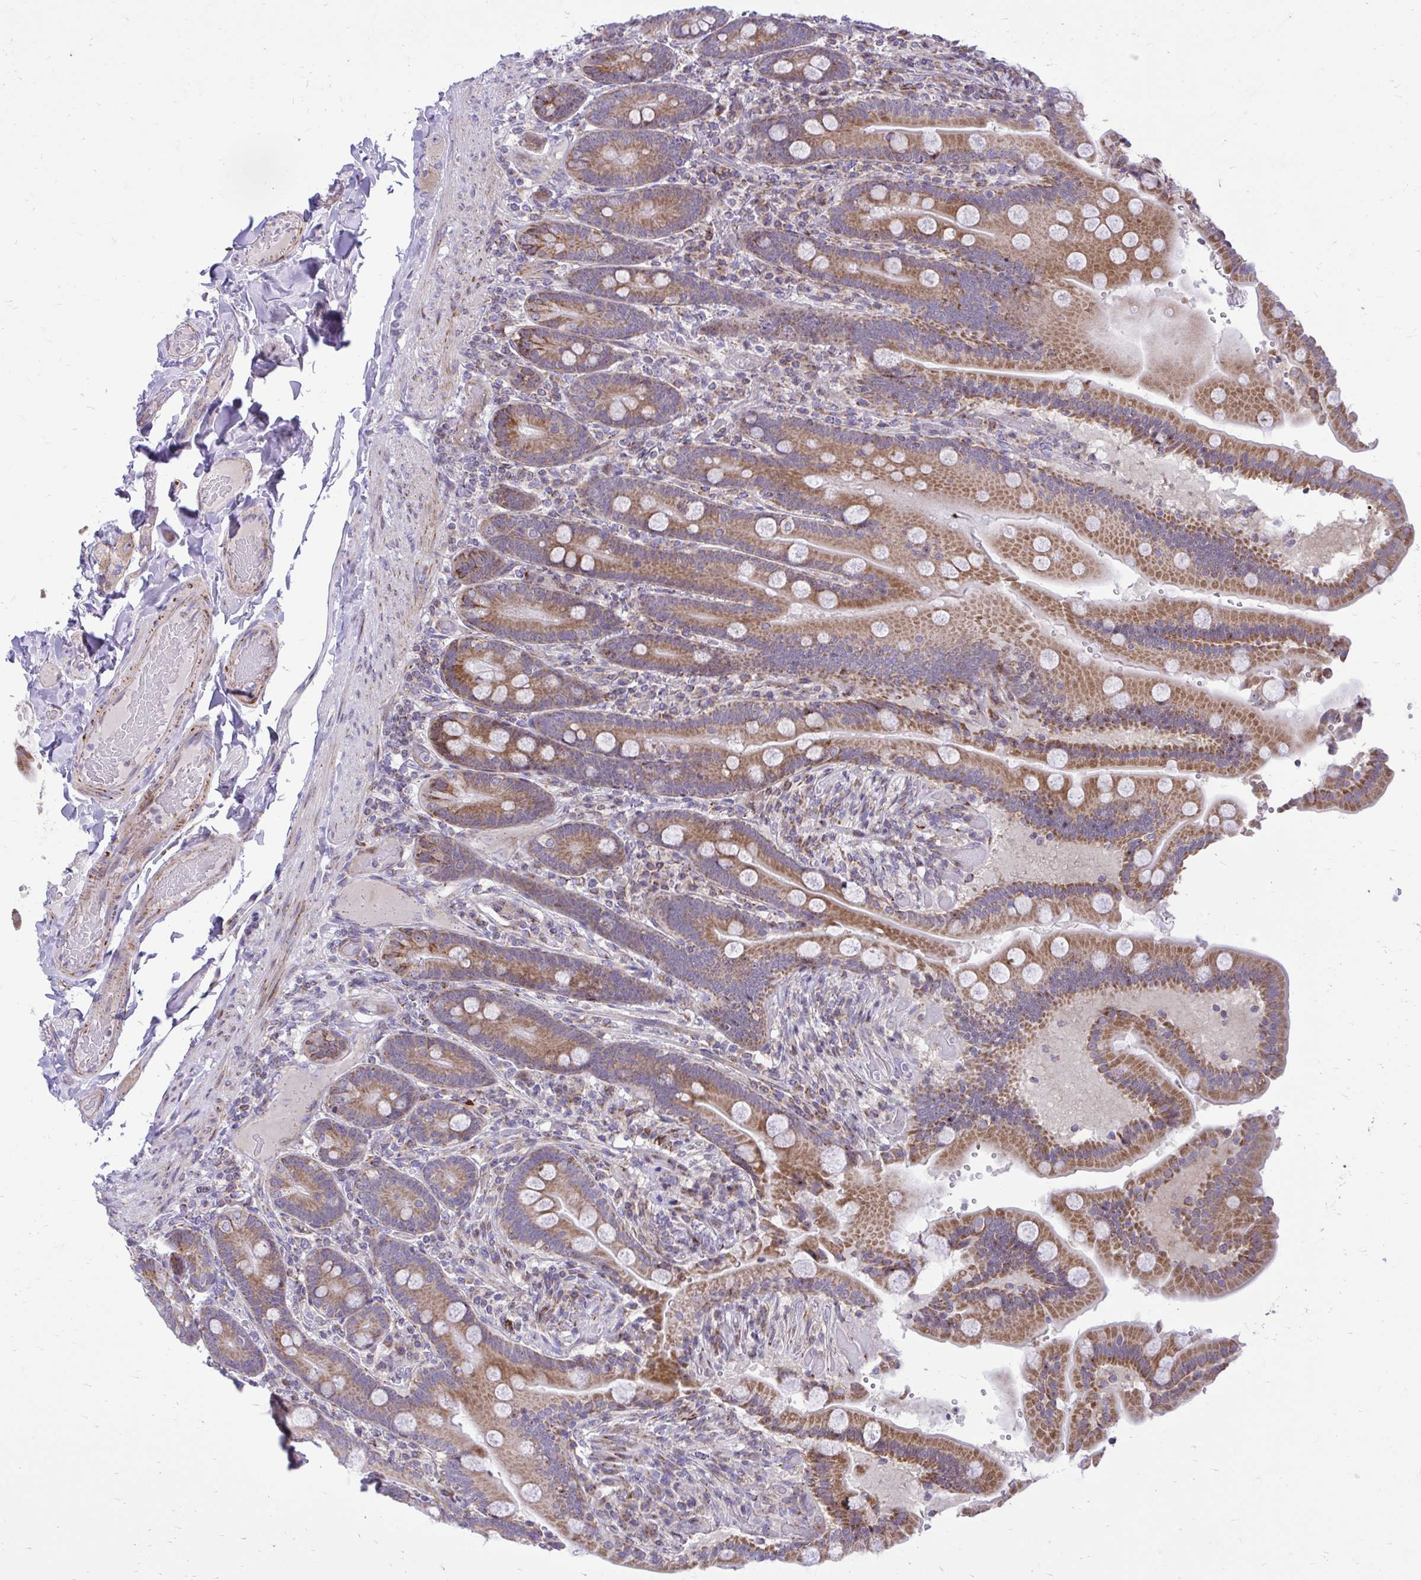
{"staining": {"intensity": "moderate", "quantity": ">75%", "location": "cytoplasmic/membranous"}, "tissue": "duodenum", "cell_type": "Glandular cells", "image_type": "normal", "snomed": [{"axis": "morphology", "description": "Normal tissue, NOS"}, {"axis": "topography", "description": "Duodenum"}], "caption": "Glandular cells demonstrate medium levels of moderate cytoplasmic/membranous positivity in about >75% of cells in unremarkable duodenum.", "gene": "GPRIN3", "patient": {"sex": "female", "age": 62}}